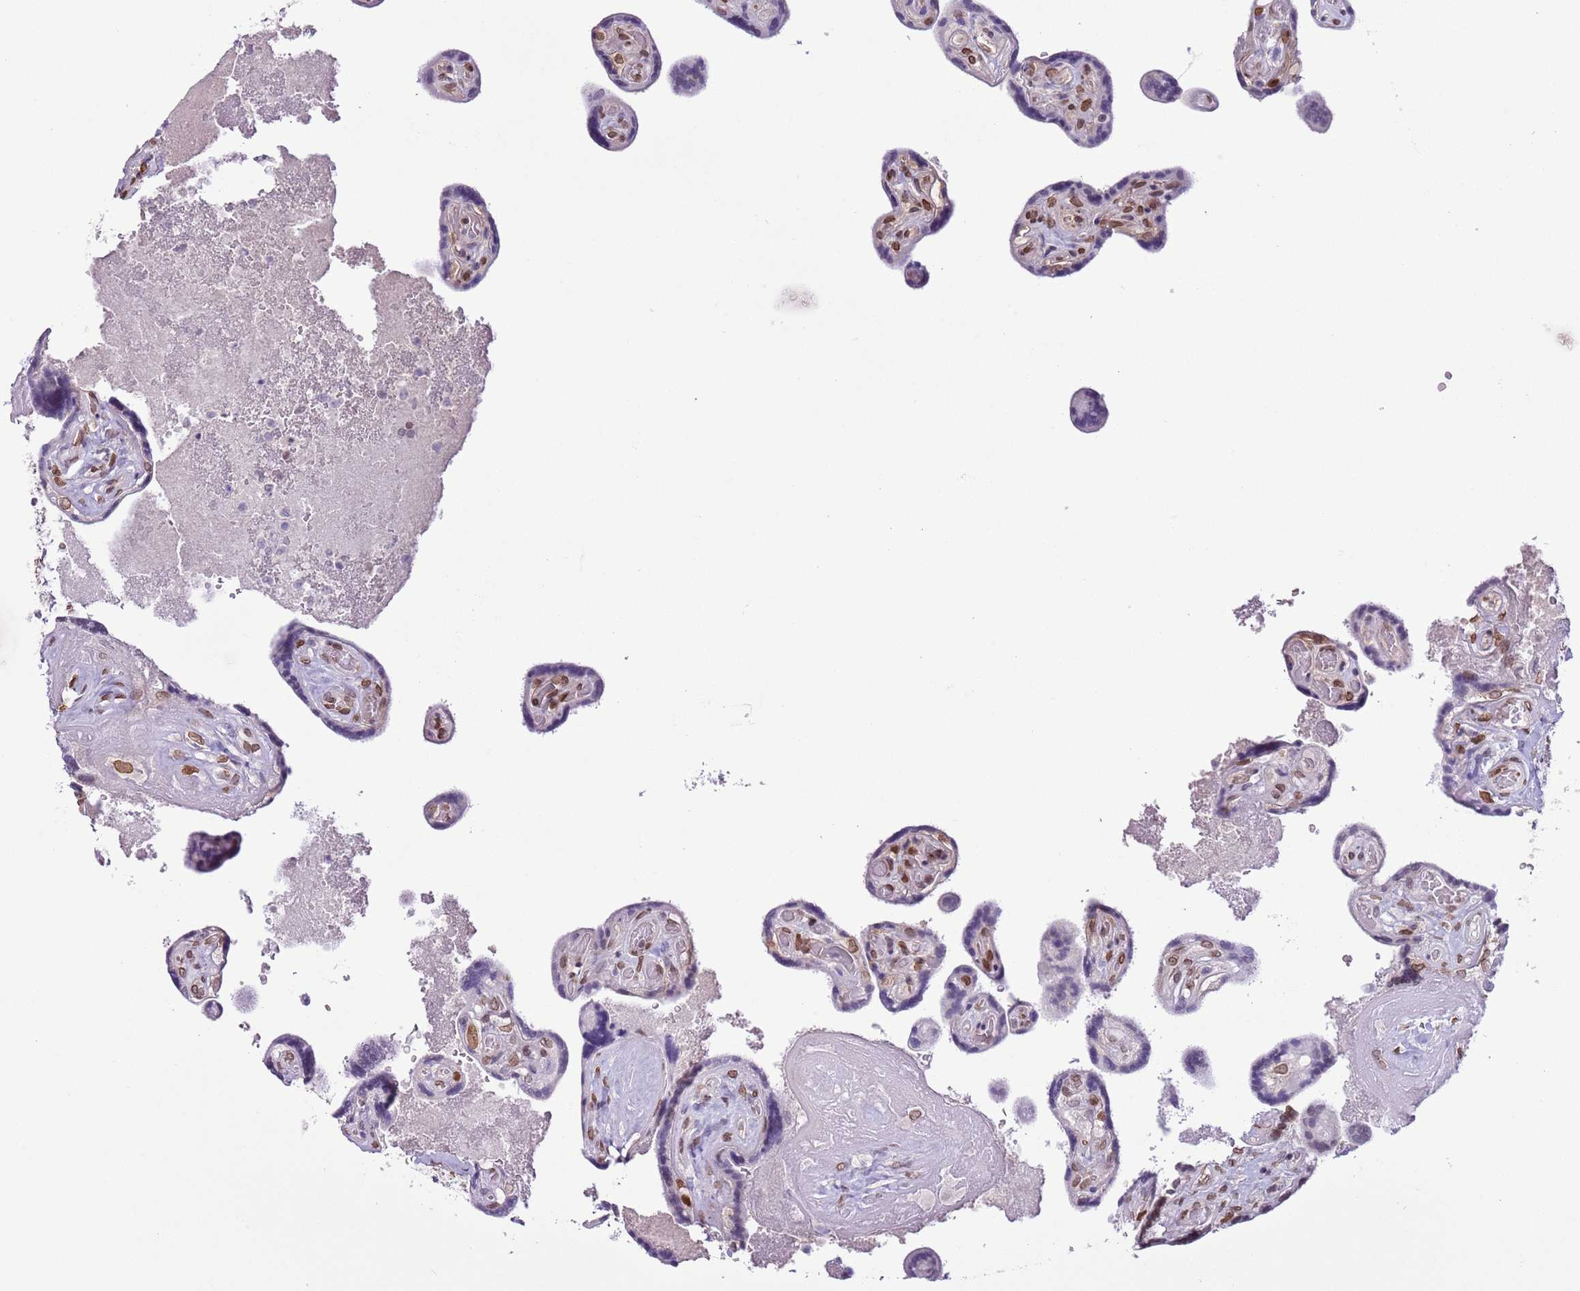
{"staining": {"intensity": "moderate", "quantity": "25%-75%", "location": "nuclear"}, "tissue": "placenta", "cell_type": "Trophoblastic cells", "image_type": "normal", "snomed": [{"axis": "morphology", "description": "Normal tissue, NOS"}, {"axis": "topography", "description": "Placenta"}], "caption": "DAB (3,3'-diaminobenzidine) immunohistochemical staining of normal placenta reveals moderate nuclear protein expression in about 25%-75% of trophoblastic cells. (Brightfield microscopy of DAB IHC at high magnification).", "gene": "ZGLP1", "patient": {"sex": "female", "age": 32}}